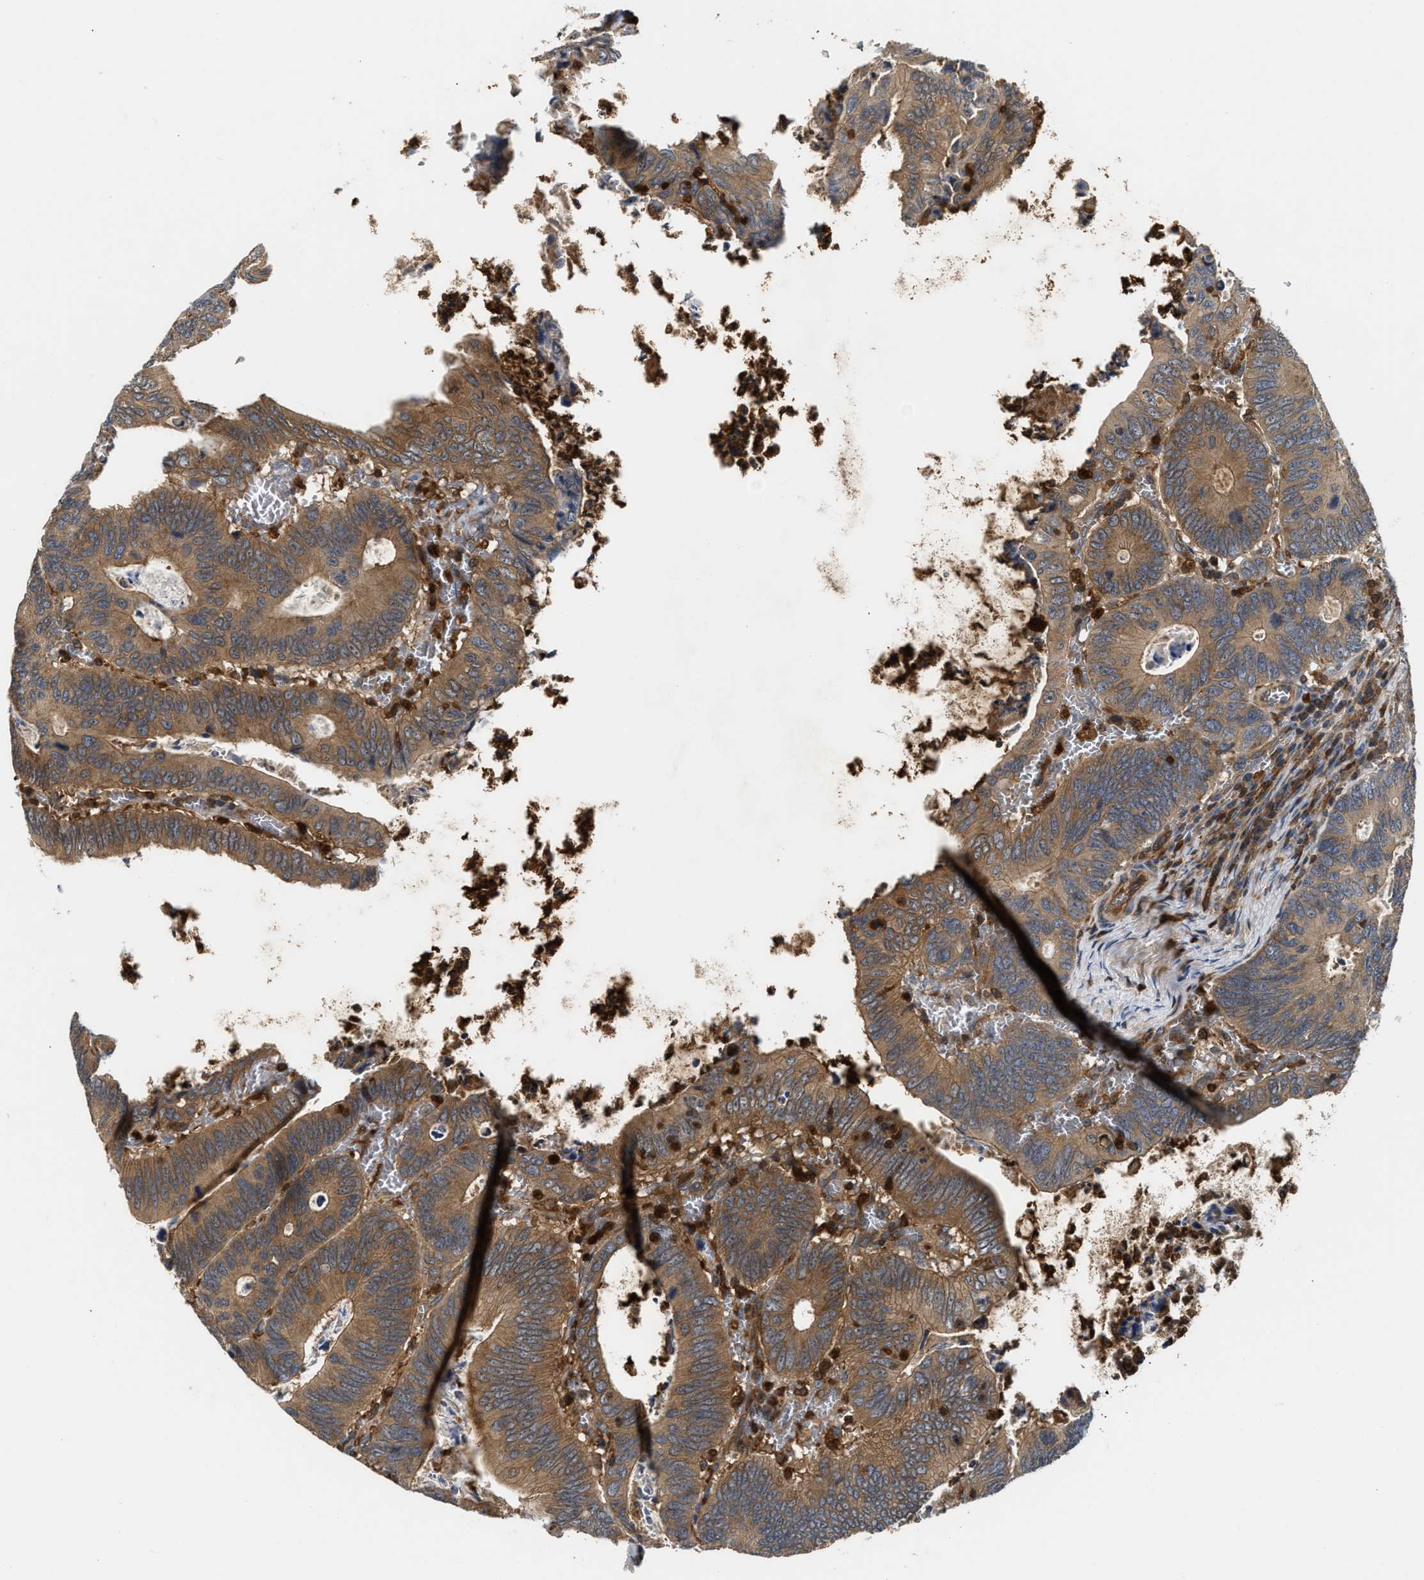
{"staining": {"intensity": "moderate", "quantity": ">75%", "location": "cytoplasmic/membranous"}, "tissue": "colorectal cancer", "cell_type": "Tumor cells", "image_type": "cancer", "snomed": [{"axis": "morphology", "description": "Inflammation, NOS"}, {"axis": "morphology", "description": "Adenocarcinoma, NOS"}, {"axis": "topography", "description": "Colon"}], "caption": "A brown stain shows moderate cytoplasmic/membranous staining of a protein in colorectal cancer (adenocarcinoma) tumor cells.", "gene": "OSTF1", "patient": {"sex": "male", "age": 72}}